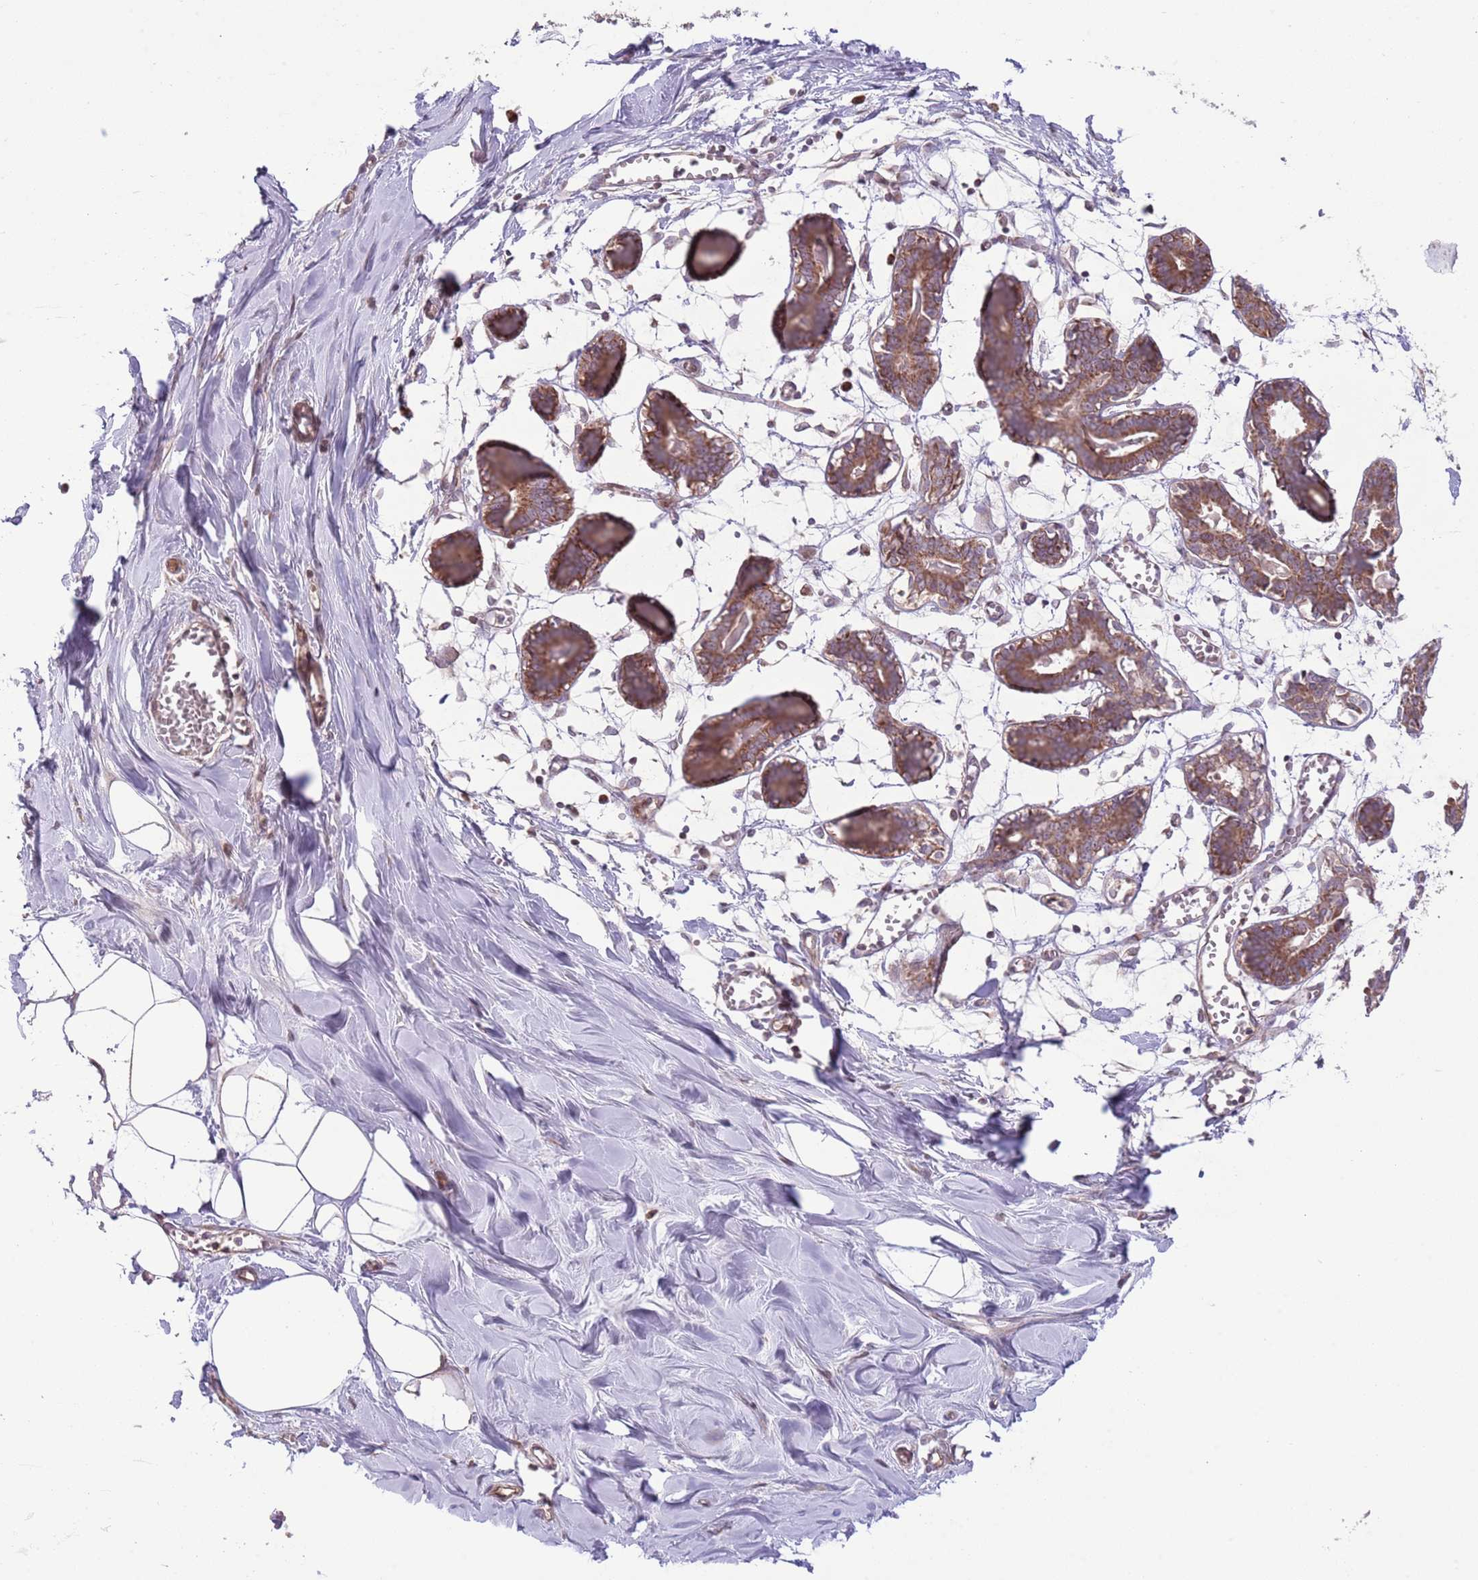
{"staining": {"intensity": "weak", "quantity": "<25%", "location": "cytoplasmic/membranous"}, "tissue": "breast", "cell_type": "Adipocytes", "image_type": "normal", "snomed": [{"axis": "morphology", "description": "Normal tissue, NOS"}, {"axis": "topography", "description": "Breast"}], "caption": "Adipocytes show no significant staining in normal breast. (DAB IHC visualized using brightfield microscopy, high magnification).", "gene": "DPP10", "patient": {"sex": "female", "age": 27}}